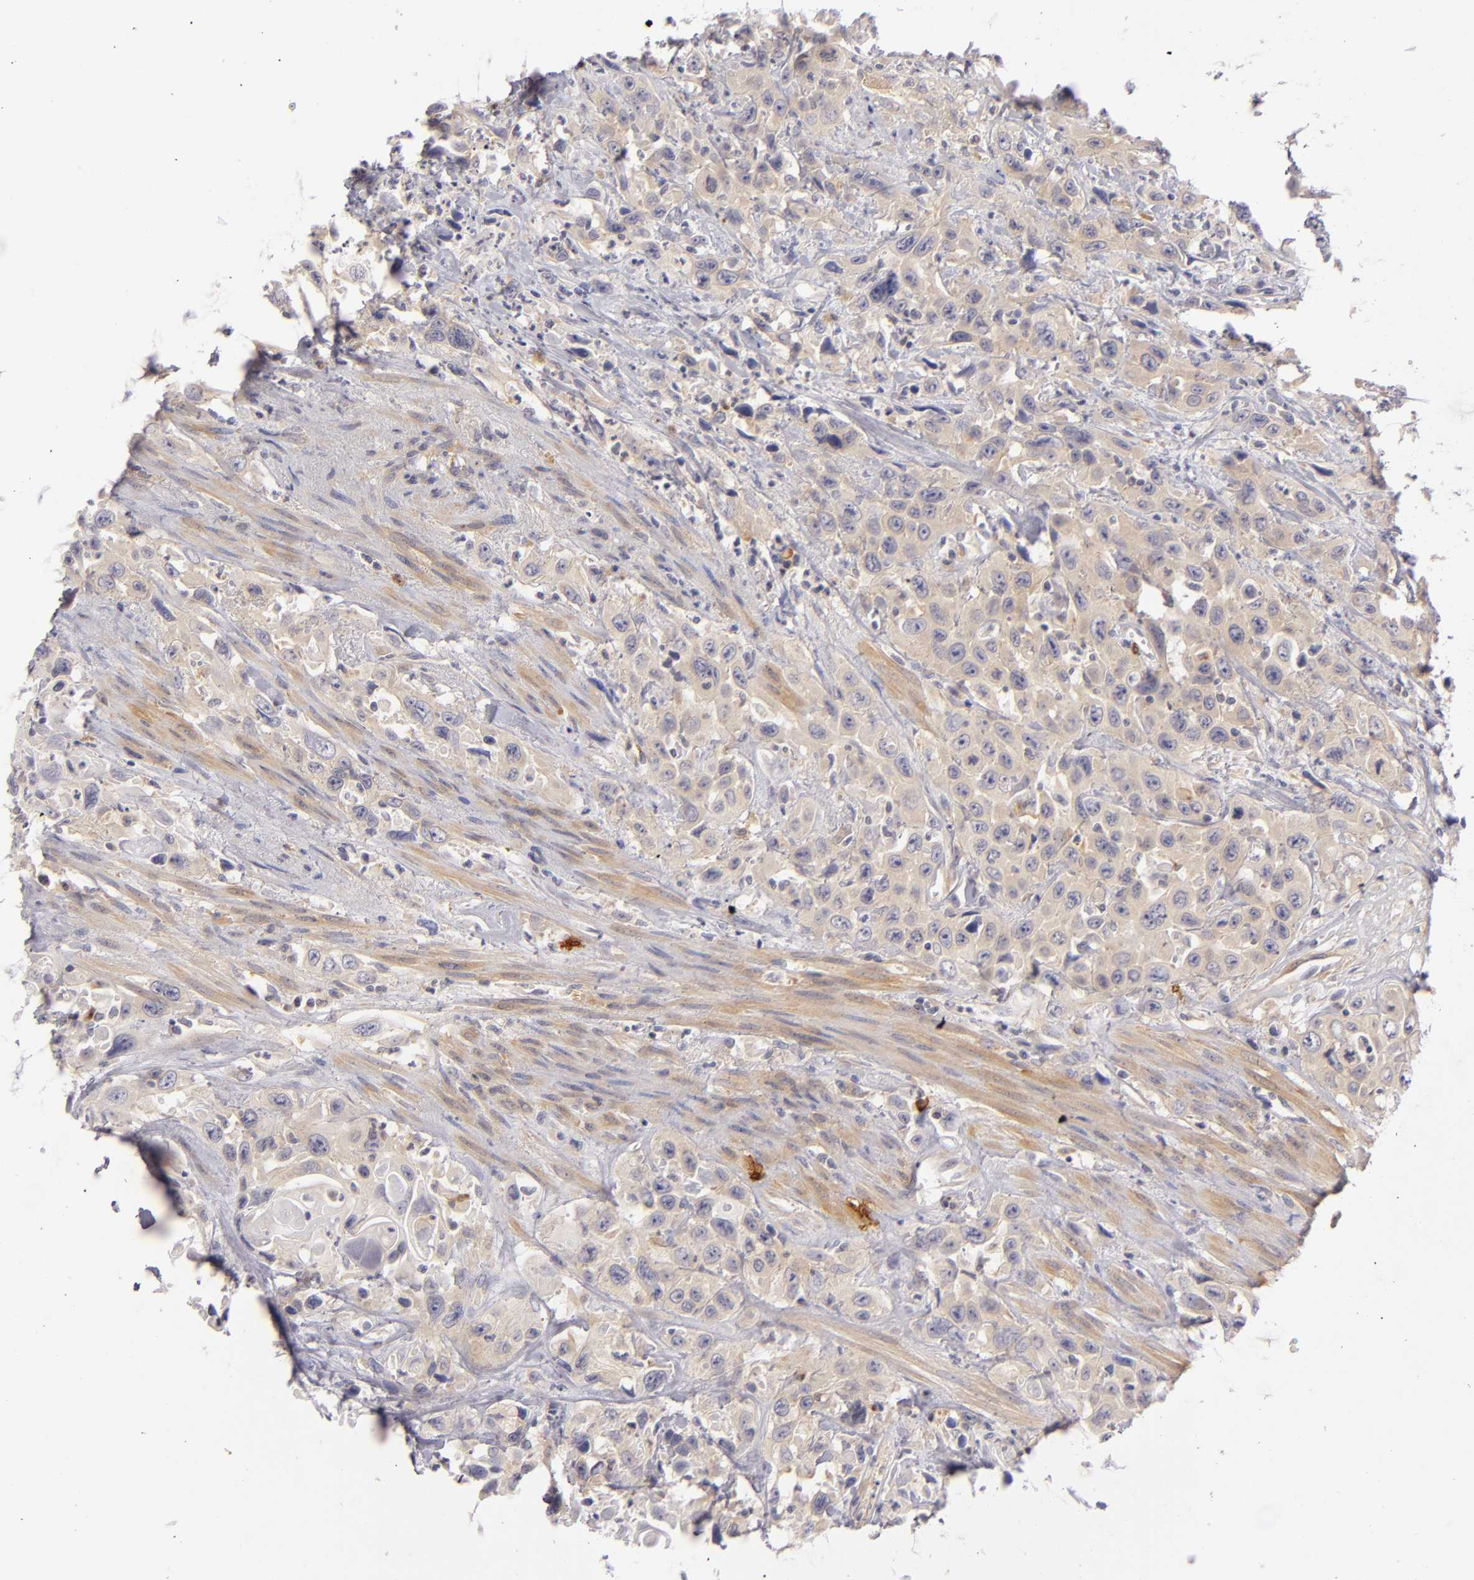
{"staining": {"intensity": "weak", "quantity": ">75%", "location": "cytoplasmic/membranous"}, "tissue": "urothelial cancer", "cell_type": "Tumor cells", "image_type": "cancer", "snomed": [{"axis": "morphology", "description": "Urothelial carcinoma, High grade"}, {"axis": "topography", "description": "Urinary bladder"}], "caption": "Weak cytoplasmic/membranous positivity for a protein is seen in approximately >75% of tumor cells of urothelial carcinoma (high-grade) using immunohistochemistry.", "gene": "CD83", "patient": {"sex": "female", "age": 84}}